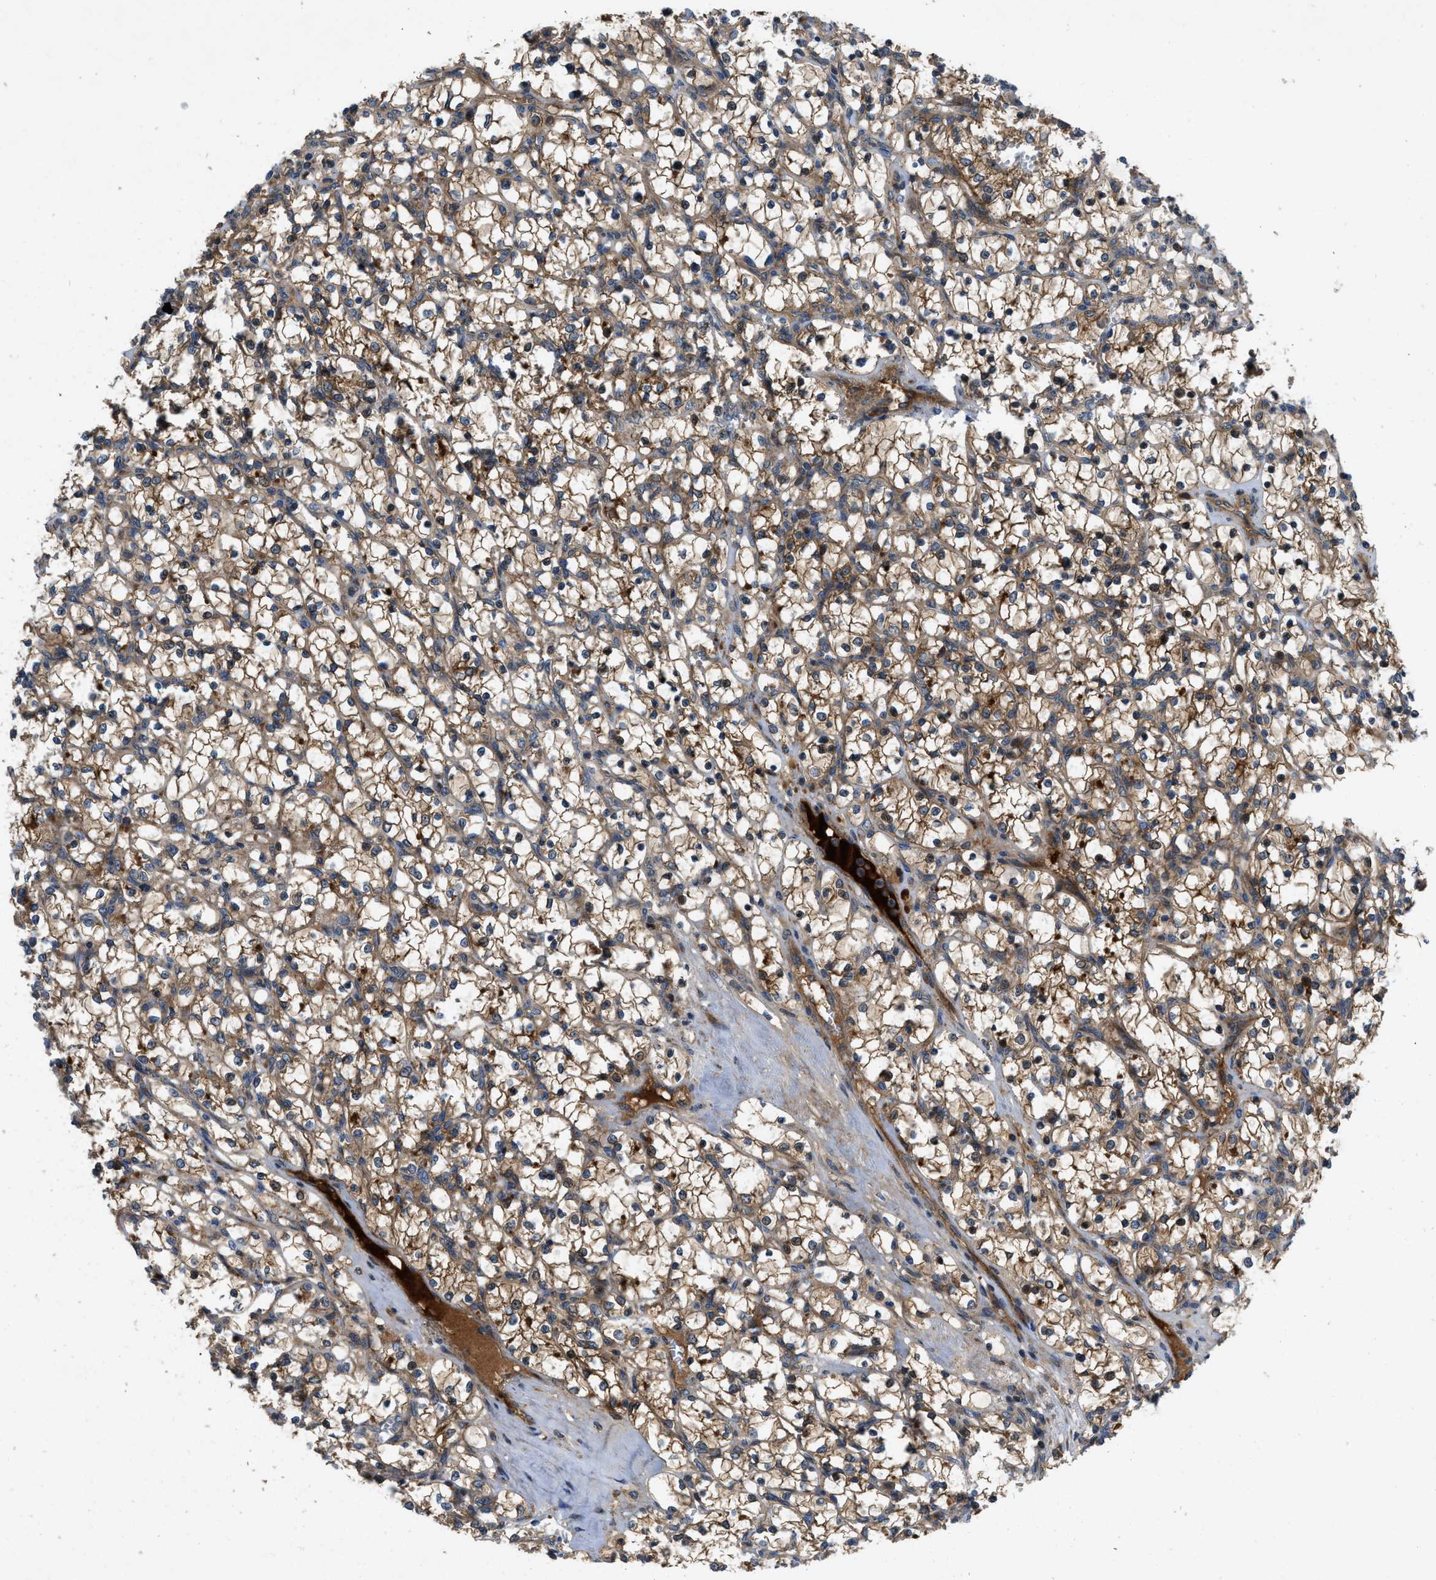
{"staining": {"intensity": "moderate", "quantity": ">75%", "location": "cytoplasmic/membranous"}, "tissue": "renal cancer", "cell_type": "Tumor cells", "image_type": "cancer", "snomed": [{"axis": "morphology", "description": "Adenocarcinoma, NOS"}, {"axis": "topography", "description": "Kidney"}], "caption": "A medium amount of moderate cytoplasmic/membranous positivity is identified in approximately >75% of tumor cells in renal cancer tissue.", "gene": "CNNM3", "patient": {"sex": "female", "age": 69}}